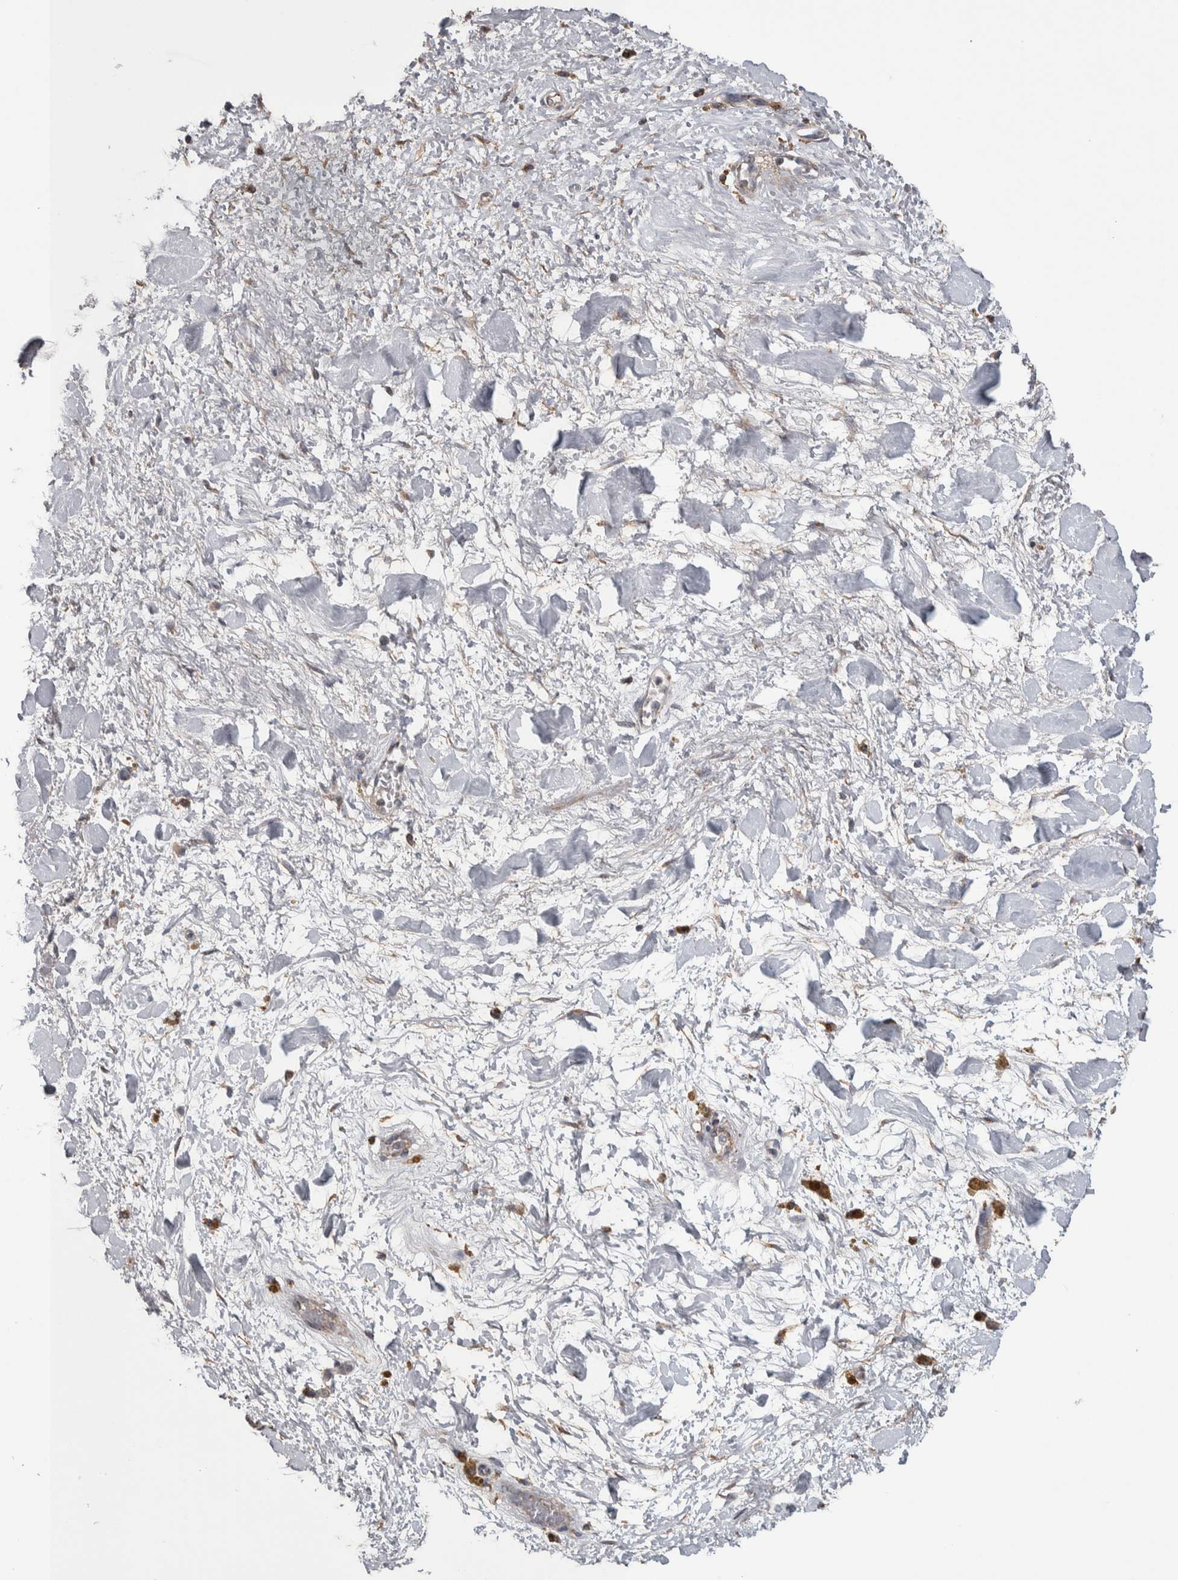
{"staining": {"intensity": "moderate", "quantity": ">75%", "location": "cytoplasmic/membranous"}, "tissue": "adipose tissue", "cell_type": "Adipocytes", "image_type": "normal", "snomed": [{"axis": "morphology", "description": "Normal tissue, NOS"}, {"axis": "topography", "description": "Kidney"}, {"axis": "topography", "description": "Peripheral nerve tissue"}], "caption": "There is medium levels of moderate cytoplasmic/membranous positivity in adipocytes of benign adipose tissue, as demonstrated by immunohistochemical staining (brown color).", "gene": "SCO1", "patient": {"sex": "male", "age": 7}}